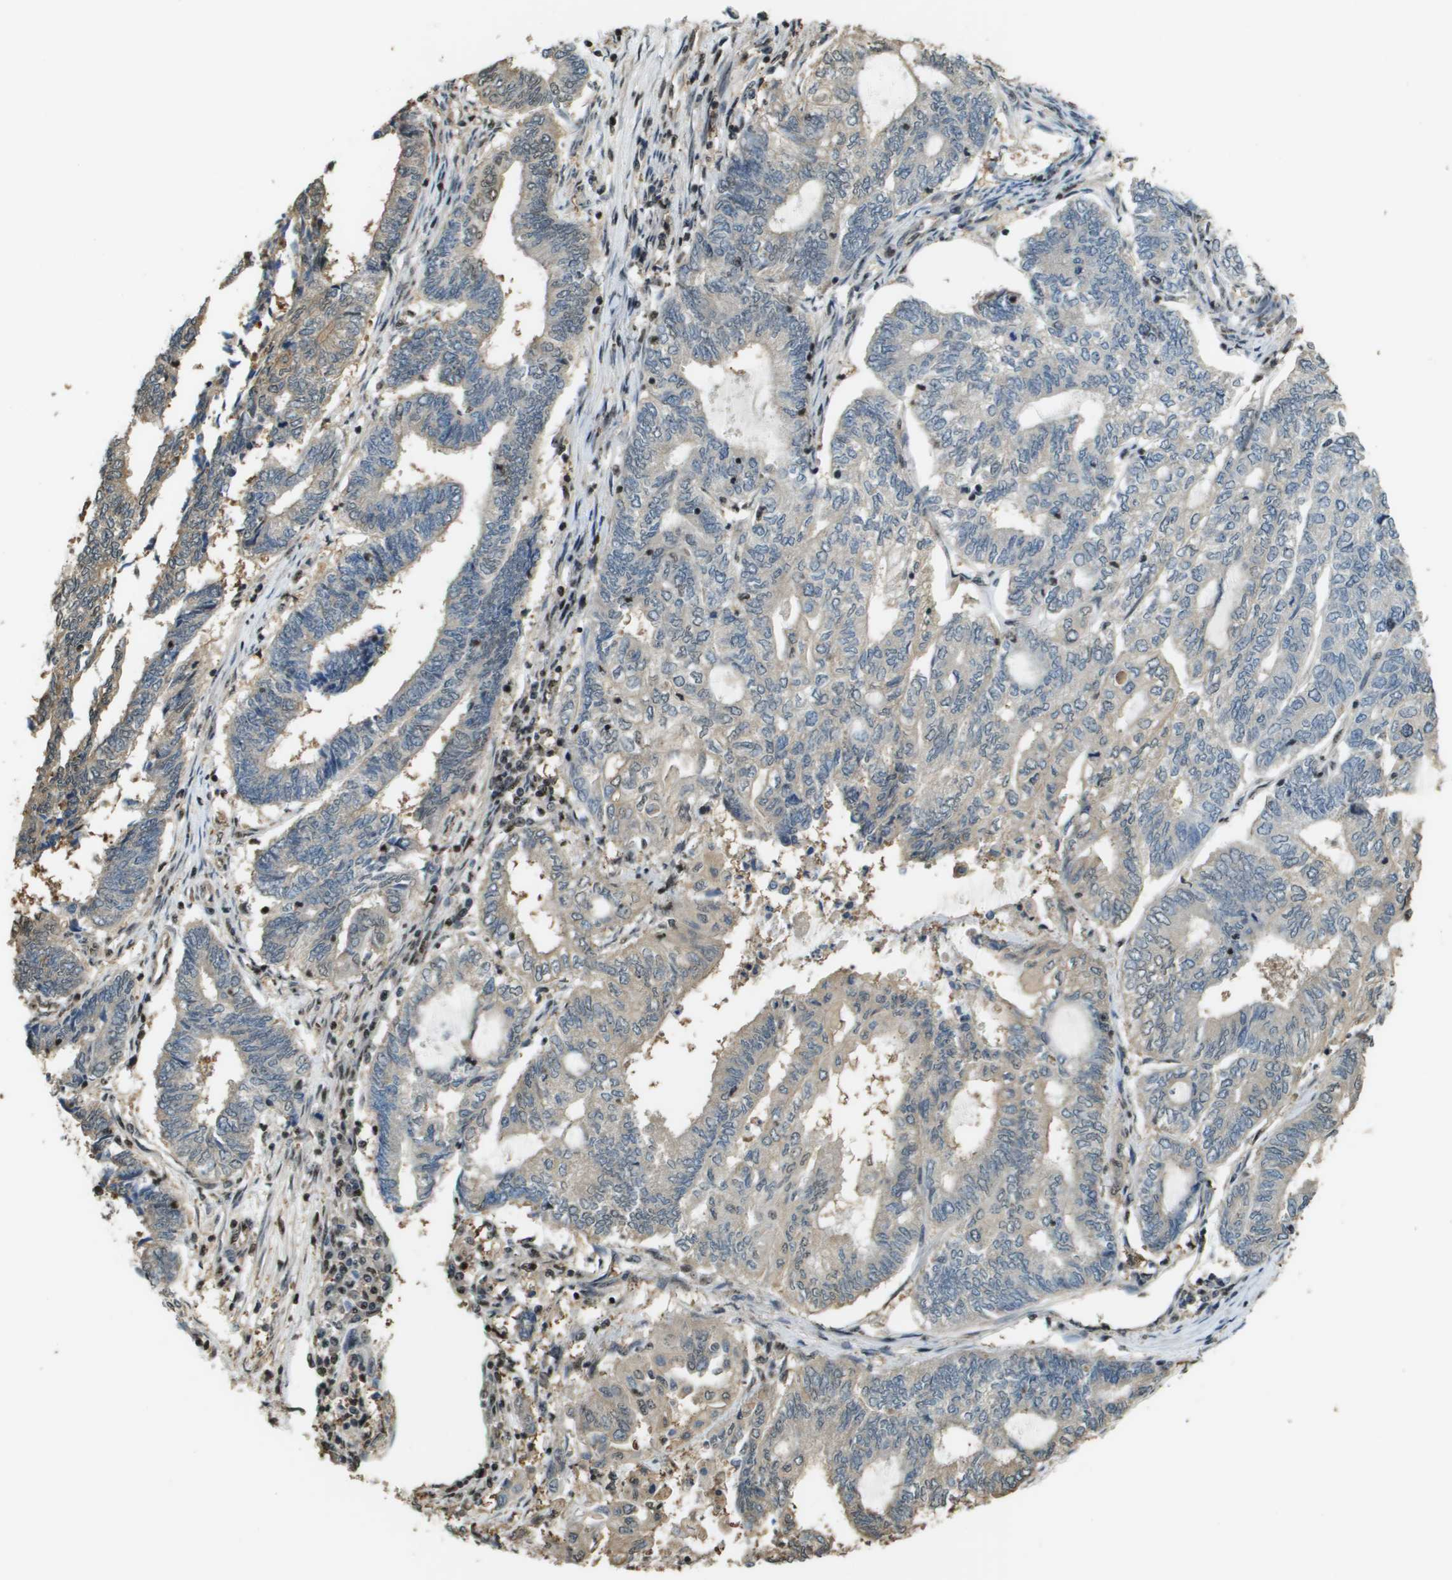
{"staining": {"intensity": "weak", "quantity": "<25%", "location": "cytoplasmic/membranous"}, "tissue": "endometrial cancer", "cell_type": "Tumor cells", "image_type": "cancer", "snomed": [{"axis": "morphology", "description": "Adenocarcinoma, NOS"}, {"axis": "topography", "description": "Uterus"}, {"axis": "topography", "description": "Endometrium"}], "caption": "Photomicrograph shows no significant protein staining in tumor cells of adenocarcinoma (endometrial).", "gene": "SP100", "patient": {"sex": "female", "age": 70}}